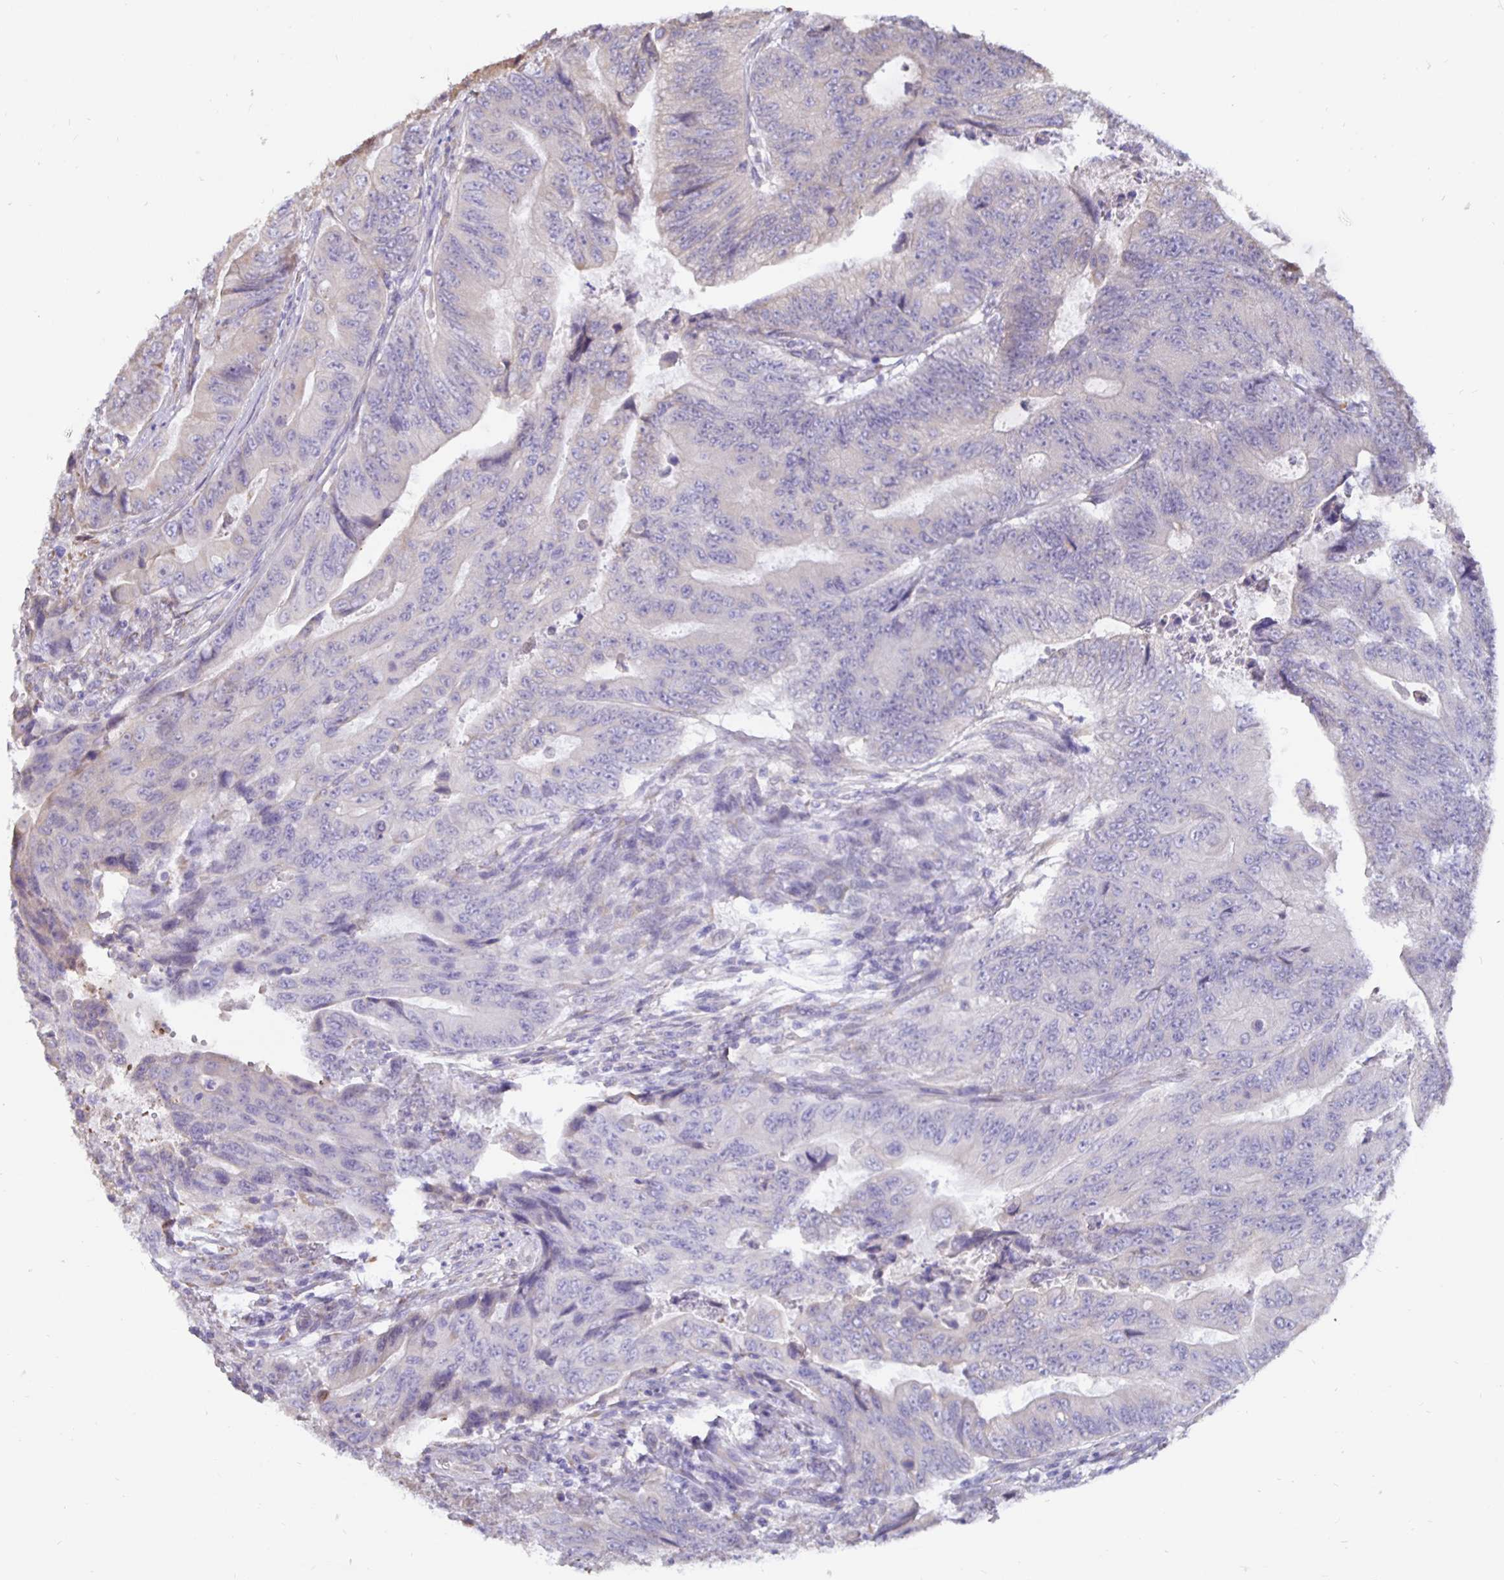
{"staining": {"intensity": "negative", "quantity": "none", "location": "none"}, "tissue": "colorectal cancer", "cell_type": "Tumor cells", "image_type": "cancer", "snomed": [{"axis": "morphology", "description": "Adenocarcinoma, NOS"}, {"axis": "topography", "description": "Colon"}], "caption": "Tumor cells show no significant staining in colorectal adenocarcinoma. (Brightfield microscopy of DAB (3,3'-diaminobenzidine) immunohistochemistry at high magnification).", "gene": "DNAI2", "patient": {"sex": "female", "age": 48}}